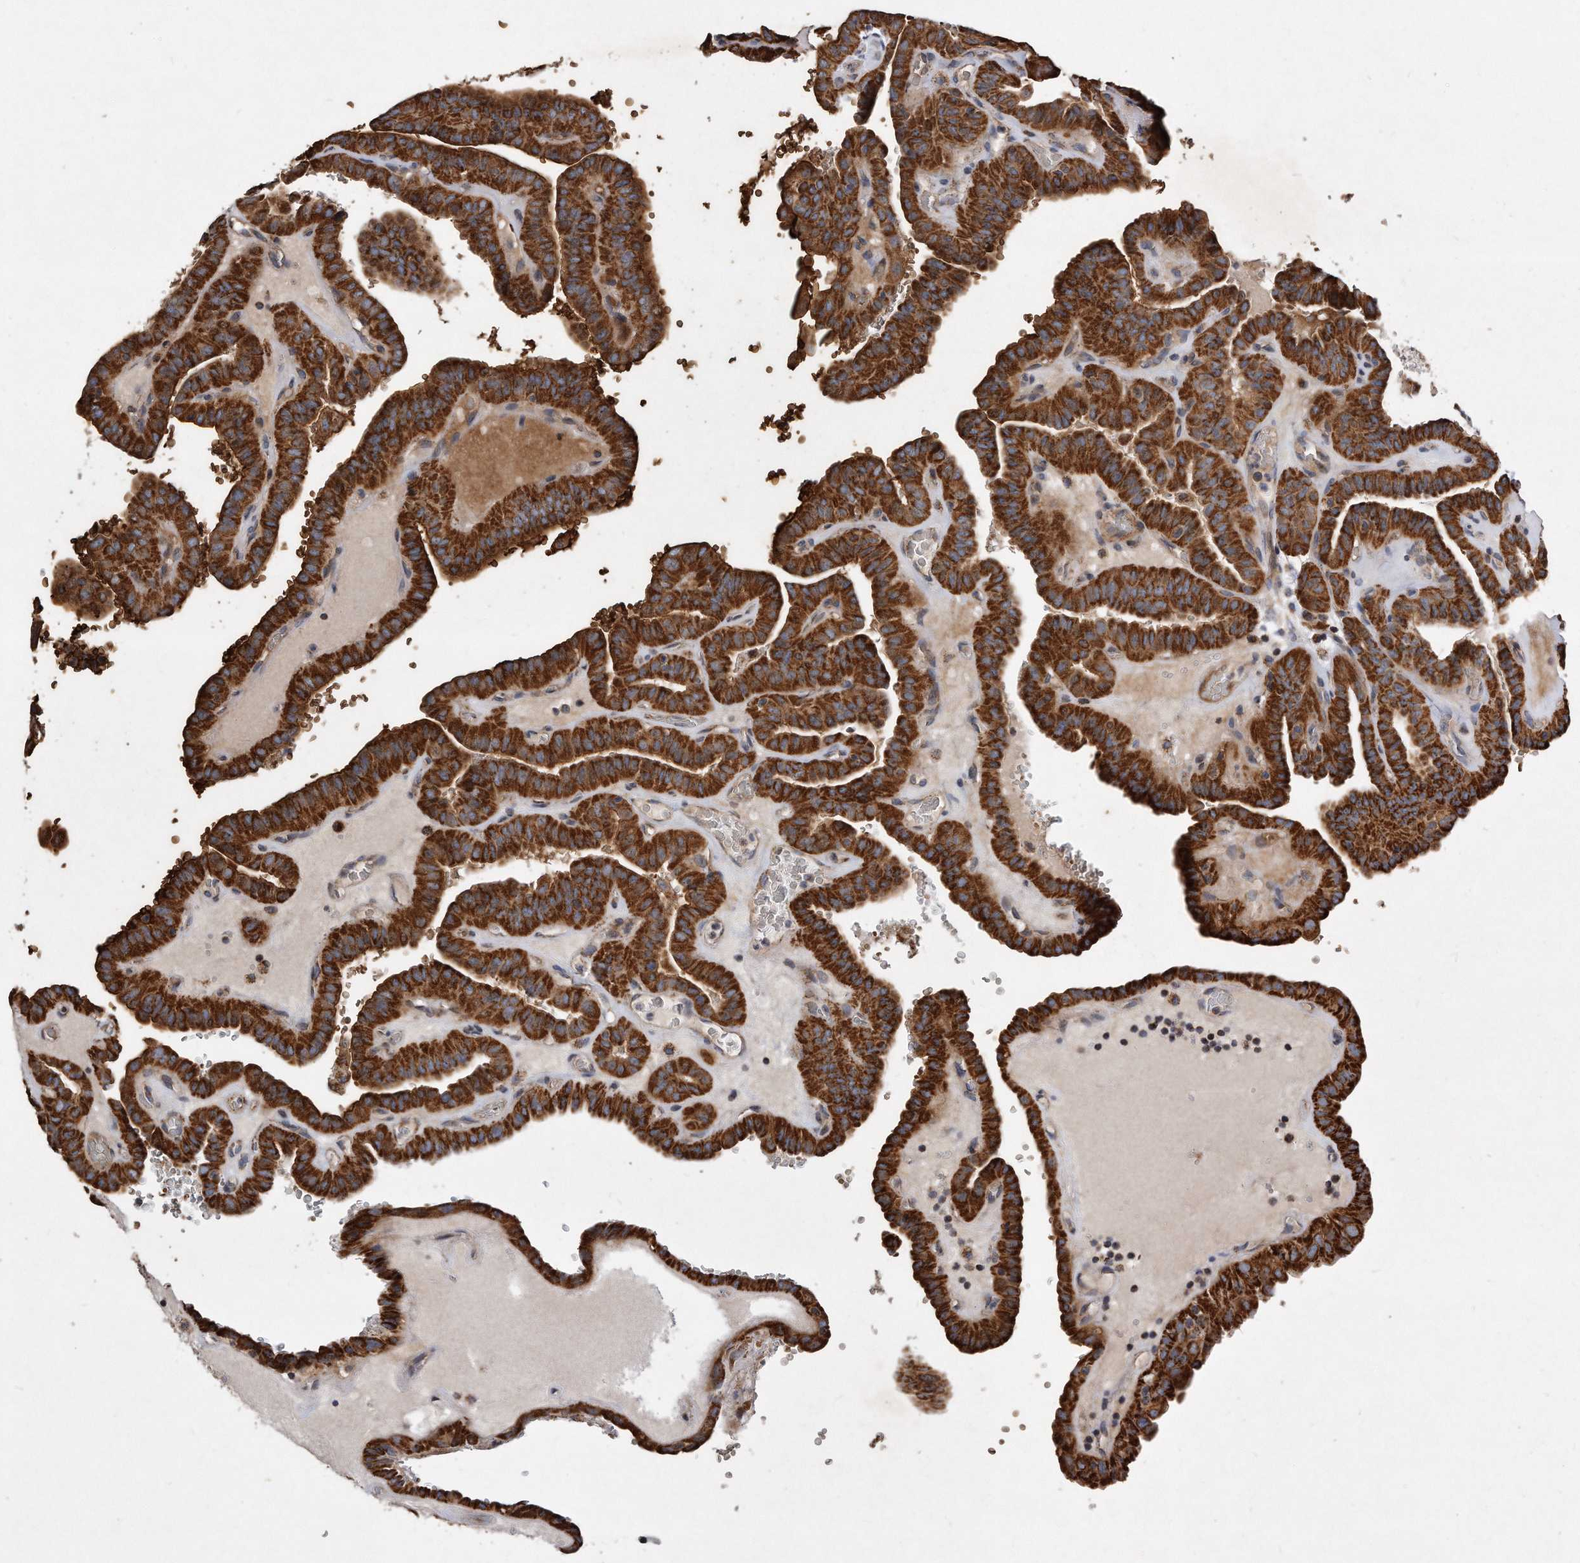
{"staining": {"intensity": "strong", "quantity": ">75%", "location": "cytoplasmic/membranous"}, "tissue": "thyroid cancer", "cell_type": "Tumor cells", "image_type": "cancer", "snomed": [{"axis": "morphology", "description": "Papillary adenocarcinoma, NOS"}, {"axis": "topography", "description": "Thyroid gland"}], "caption": "Immunohistochemistry (IHC) micrograph of human thyroid papillary adenocarcinoma stained for a protein (brown), which demonstrates high levels of strong cytoplasmic/membranous staining in approximately >75% of tumor cells.", "gene": "PPP5C", "patient": {"sex": "male", "age": 77}}